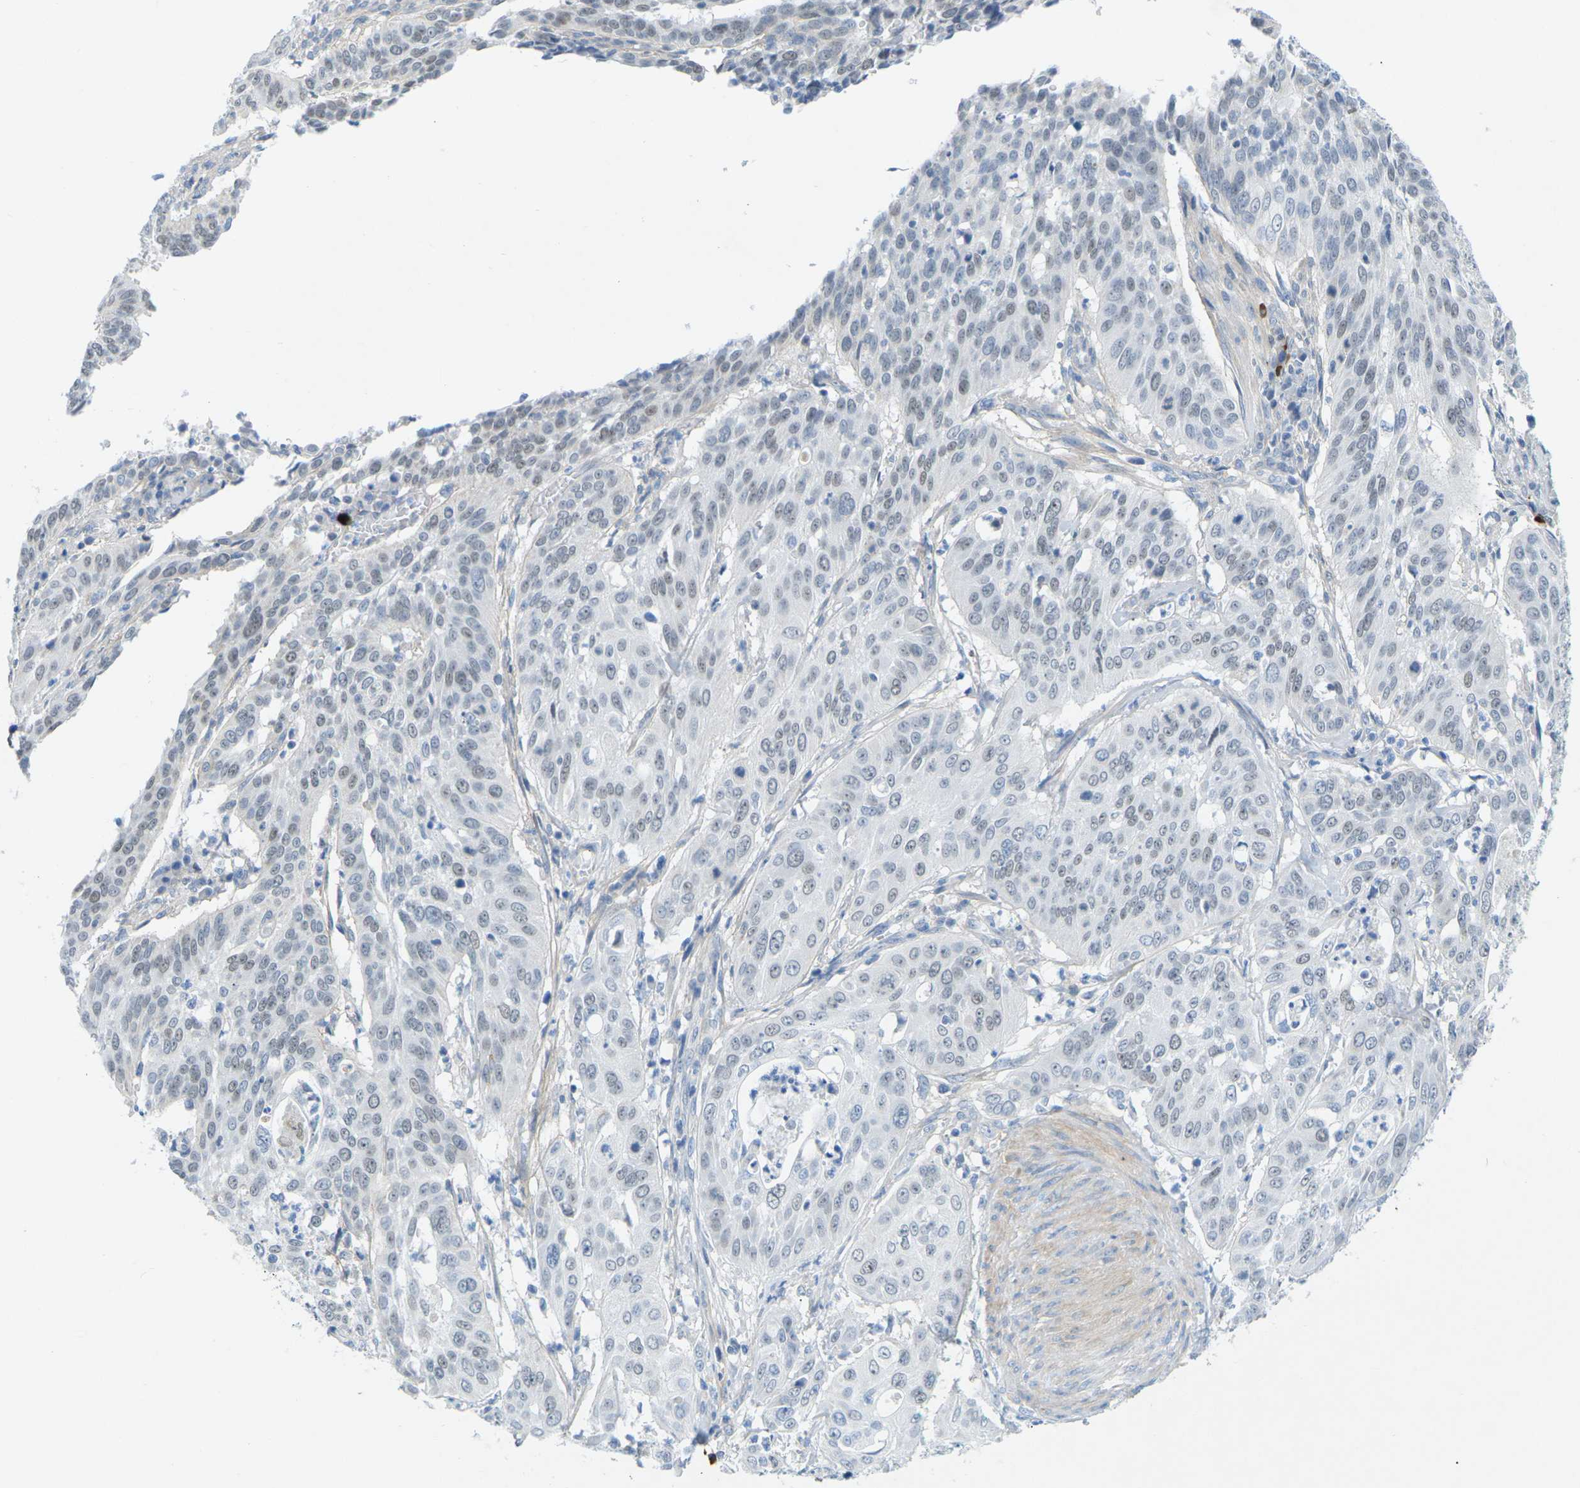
{"staining": {"intensity": "weak", "quantity": "25%-75%", "location": "nuclear"}, "tissue": "cervical cancer", "cell_type": "Tumor cells", "image_type": "cancer", "snomed": [{"axis": "morphology", "description": "Normal tissue, NOS"}, {"axis": "morphology", "description": "Squamous cell carcinoma, NOS"}, {"axis": "topography", "description": "Cervix"}], "caption": "Cervical squamous cell carcinoma stained with immunohistochemistry (IHC) exhibits weak nuclear staining in about 25%-75% of tumor cells. (DAB (3,3'-diaminobenzidine) IHC, brown staining for protein, blue staining for nuclei).", "gene": "HLTF", "patient": {"sex": "female", "age": 39}}